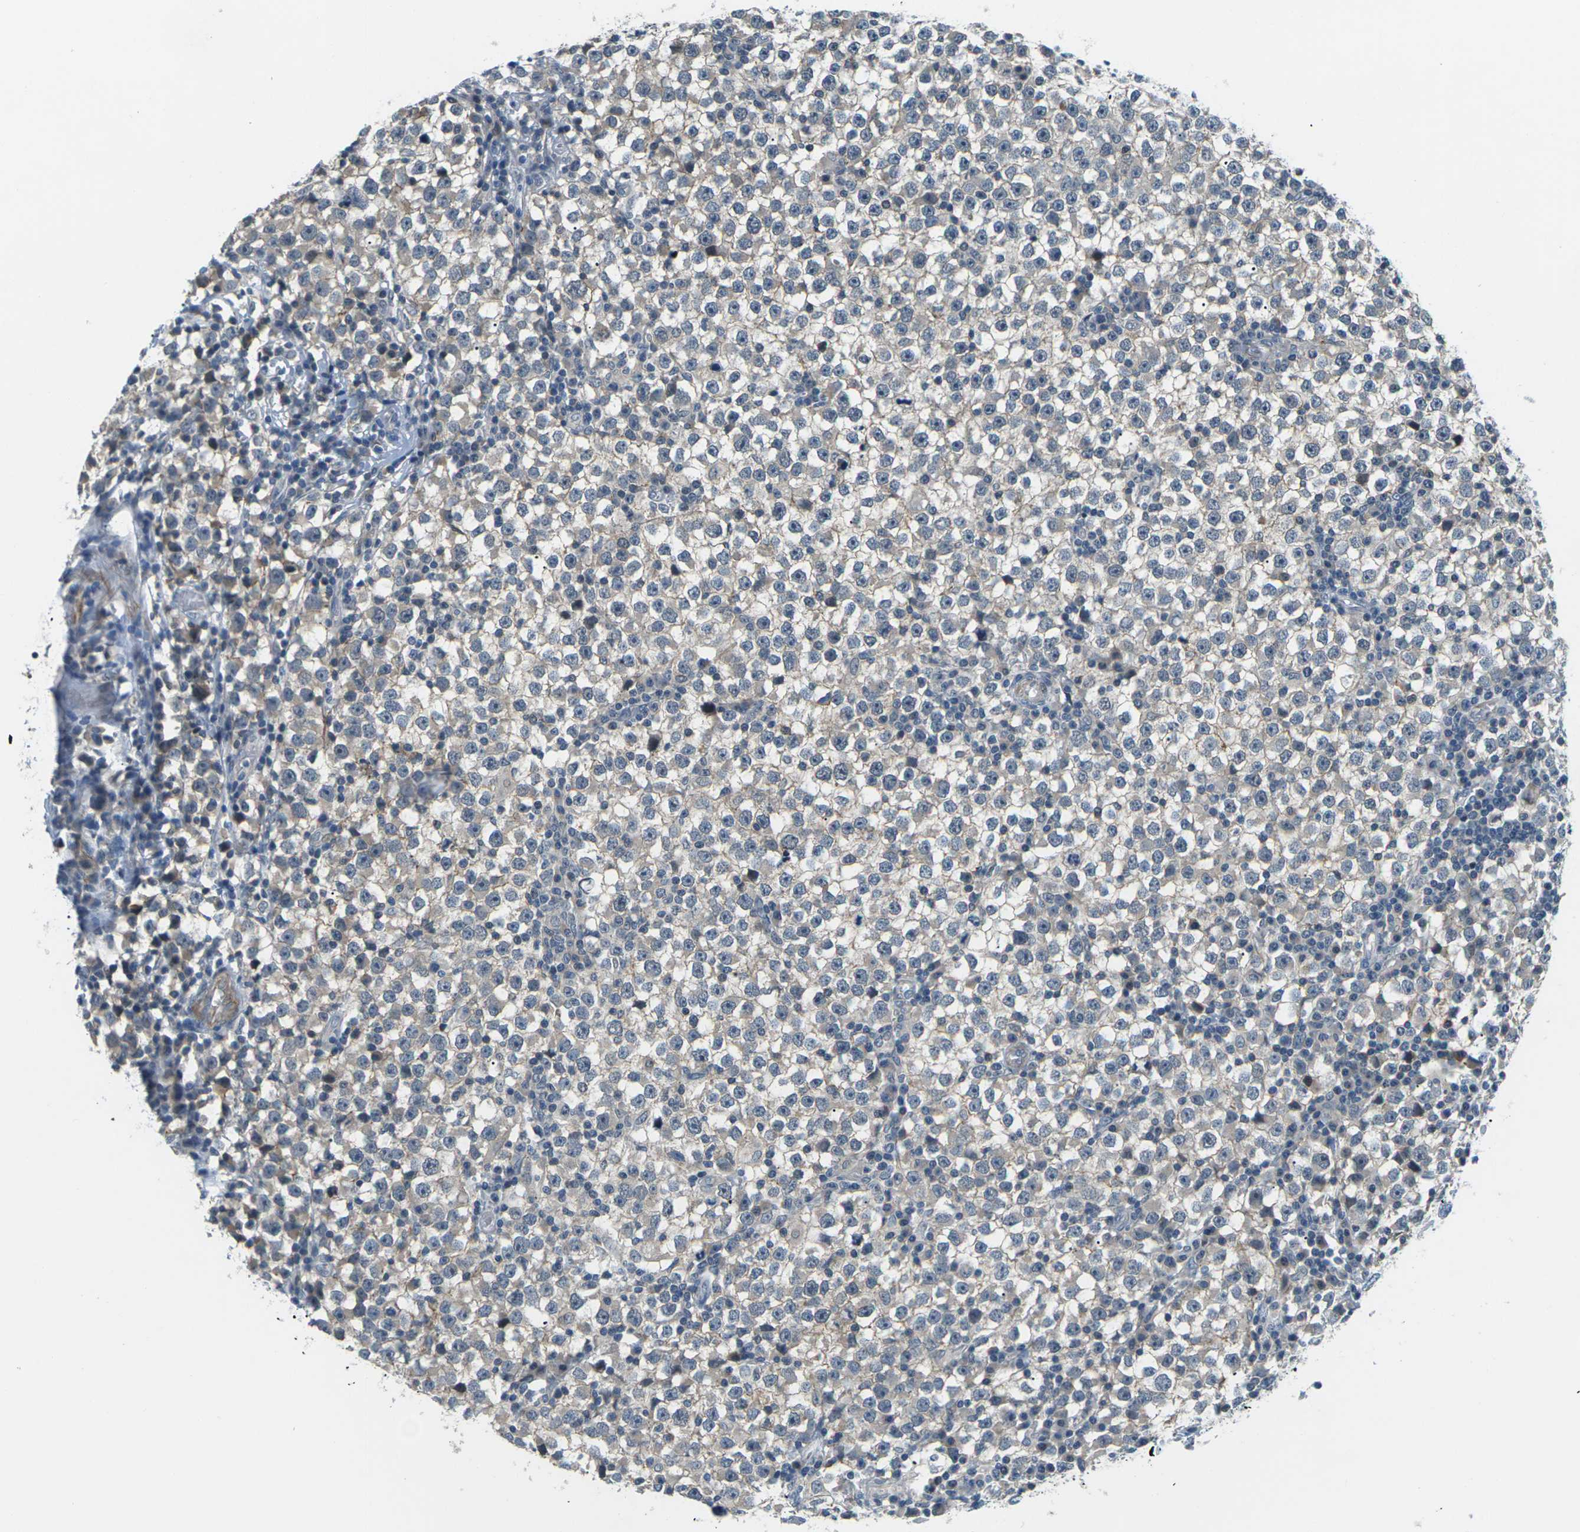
{"staining": {"intensity": "negative", "quantity": "none", "location": "none"}, "tissue": "testis cancer", "cell_type": "Tumor cells", "image_type": "cancer", "snomed": [{"axis": "morphology", "description": "Seminoma, NOS"}, {"axis": "topography", "description": "Testis"}], "caption": "There is no significant positivity in tumor cells of testis cancer.", "gene": "SLC13A3", "patient": {"sex": "male", "age": 65}}